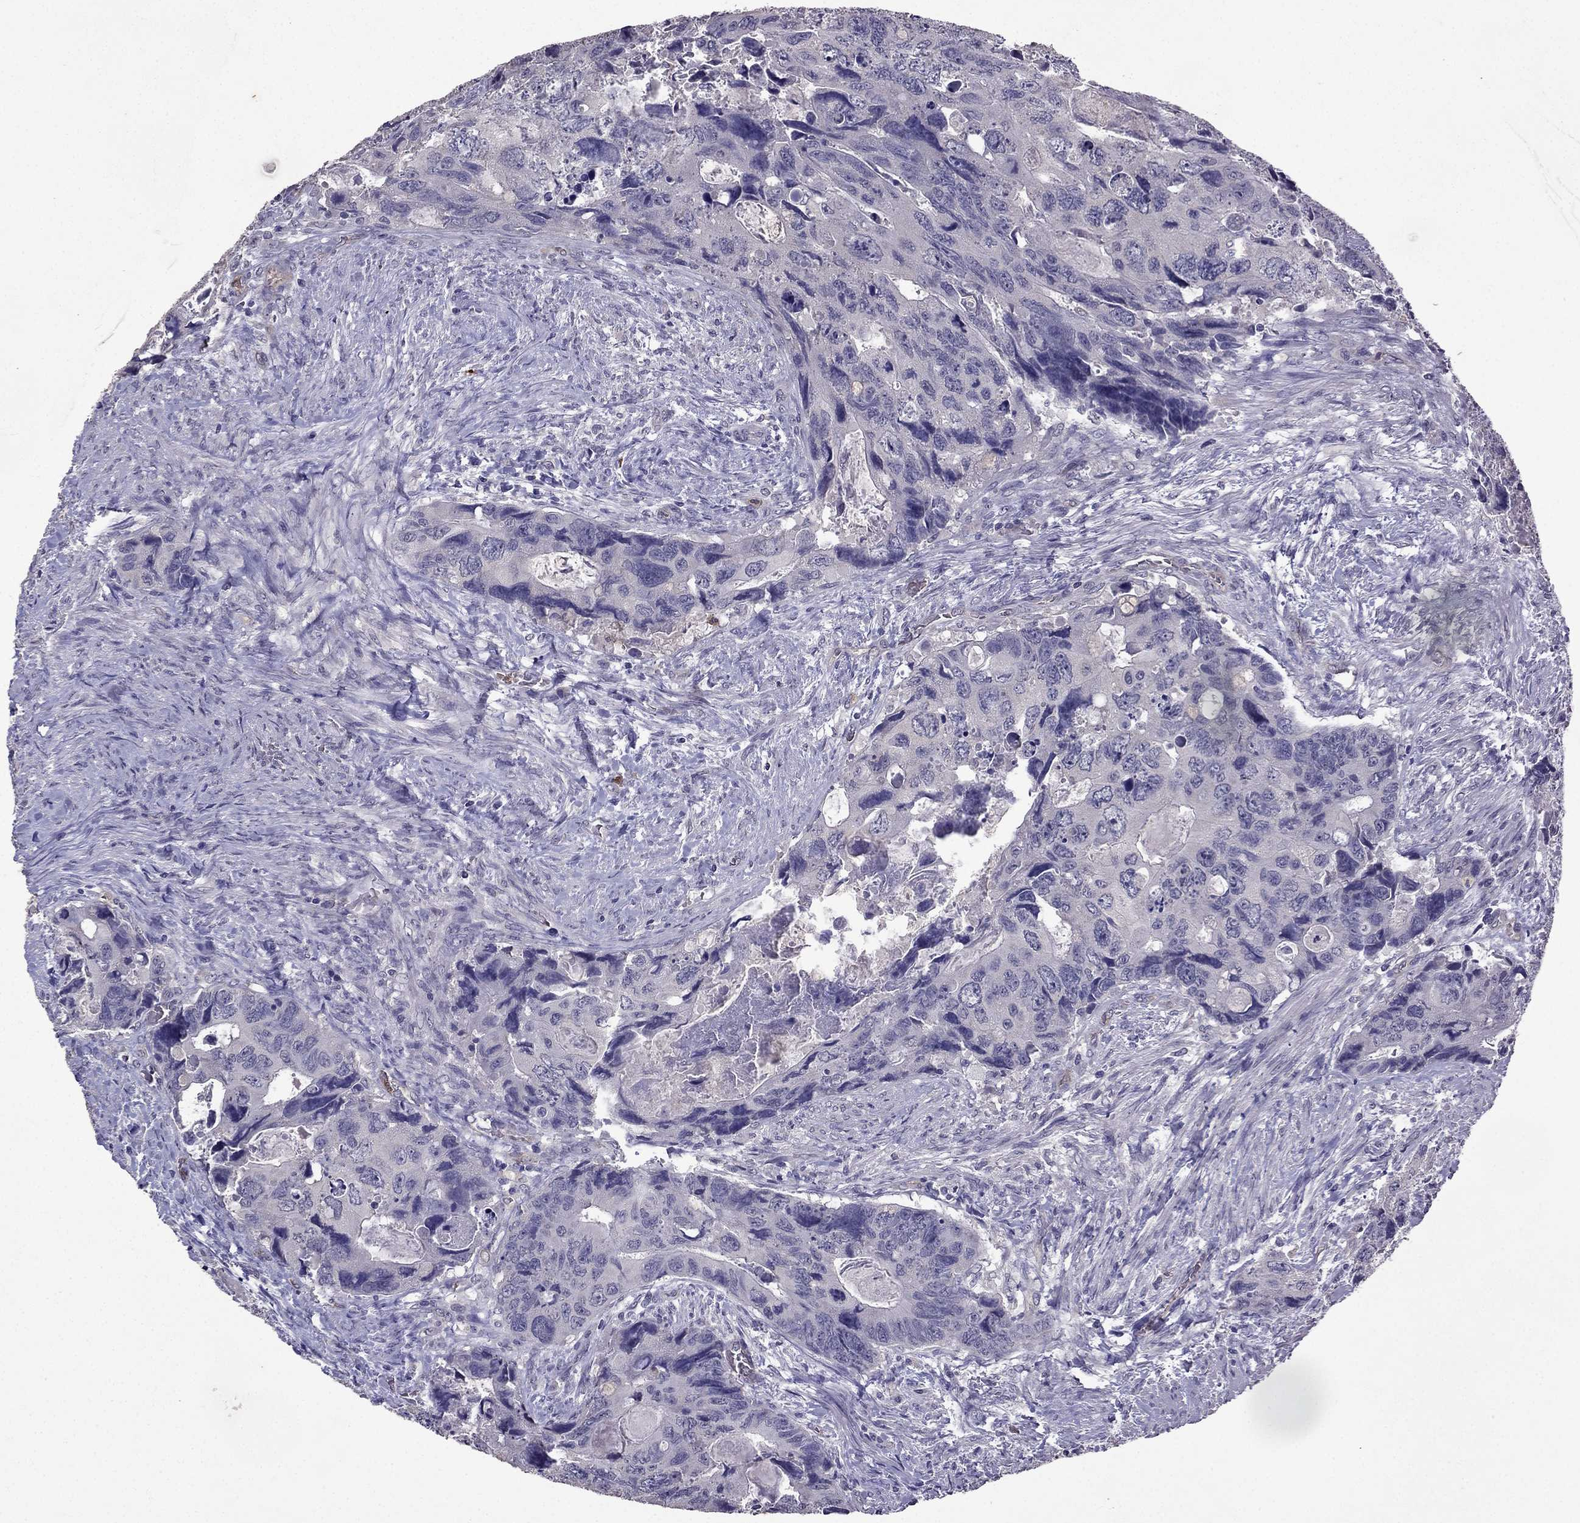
{"staining": {"intensity": "negative", "quantity": "none", "location": "none"}, "tissue": "colorectal cancer", "cell_type": "Tumor cells", "image_type": "cancer", "snomed": [{"axis": "morphology", "description": "Adenocarcinoma, NOS"}, {"axis": "topography", "description": "Rectum"}], "caption": "Adenocarcinoma (colorectal) was stained to show a protein in brown. There is no significant staining in tumor cells. Nuclei are stained in blue.", "gene": "RFLNB", "patient": {"sex": "male", "age": 62}}